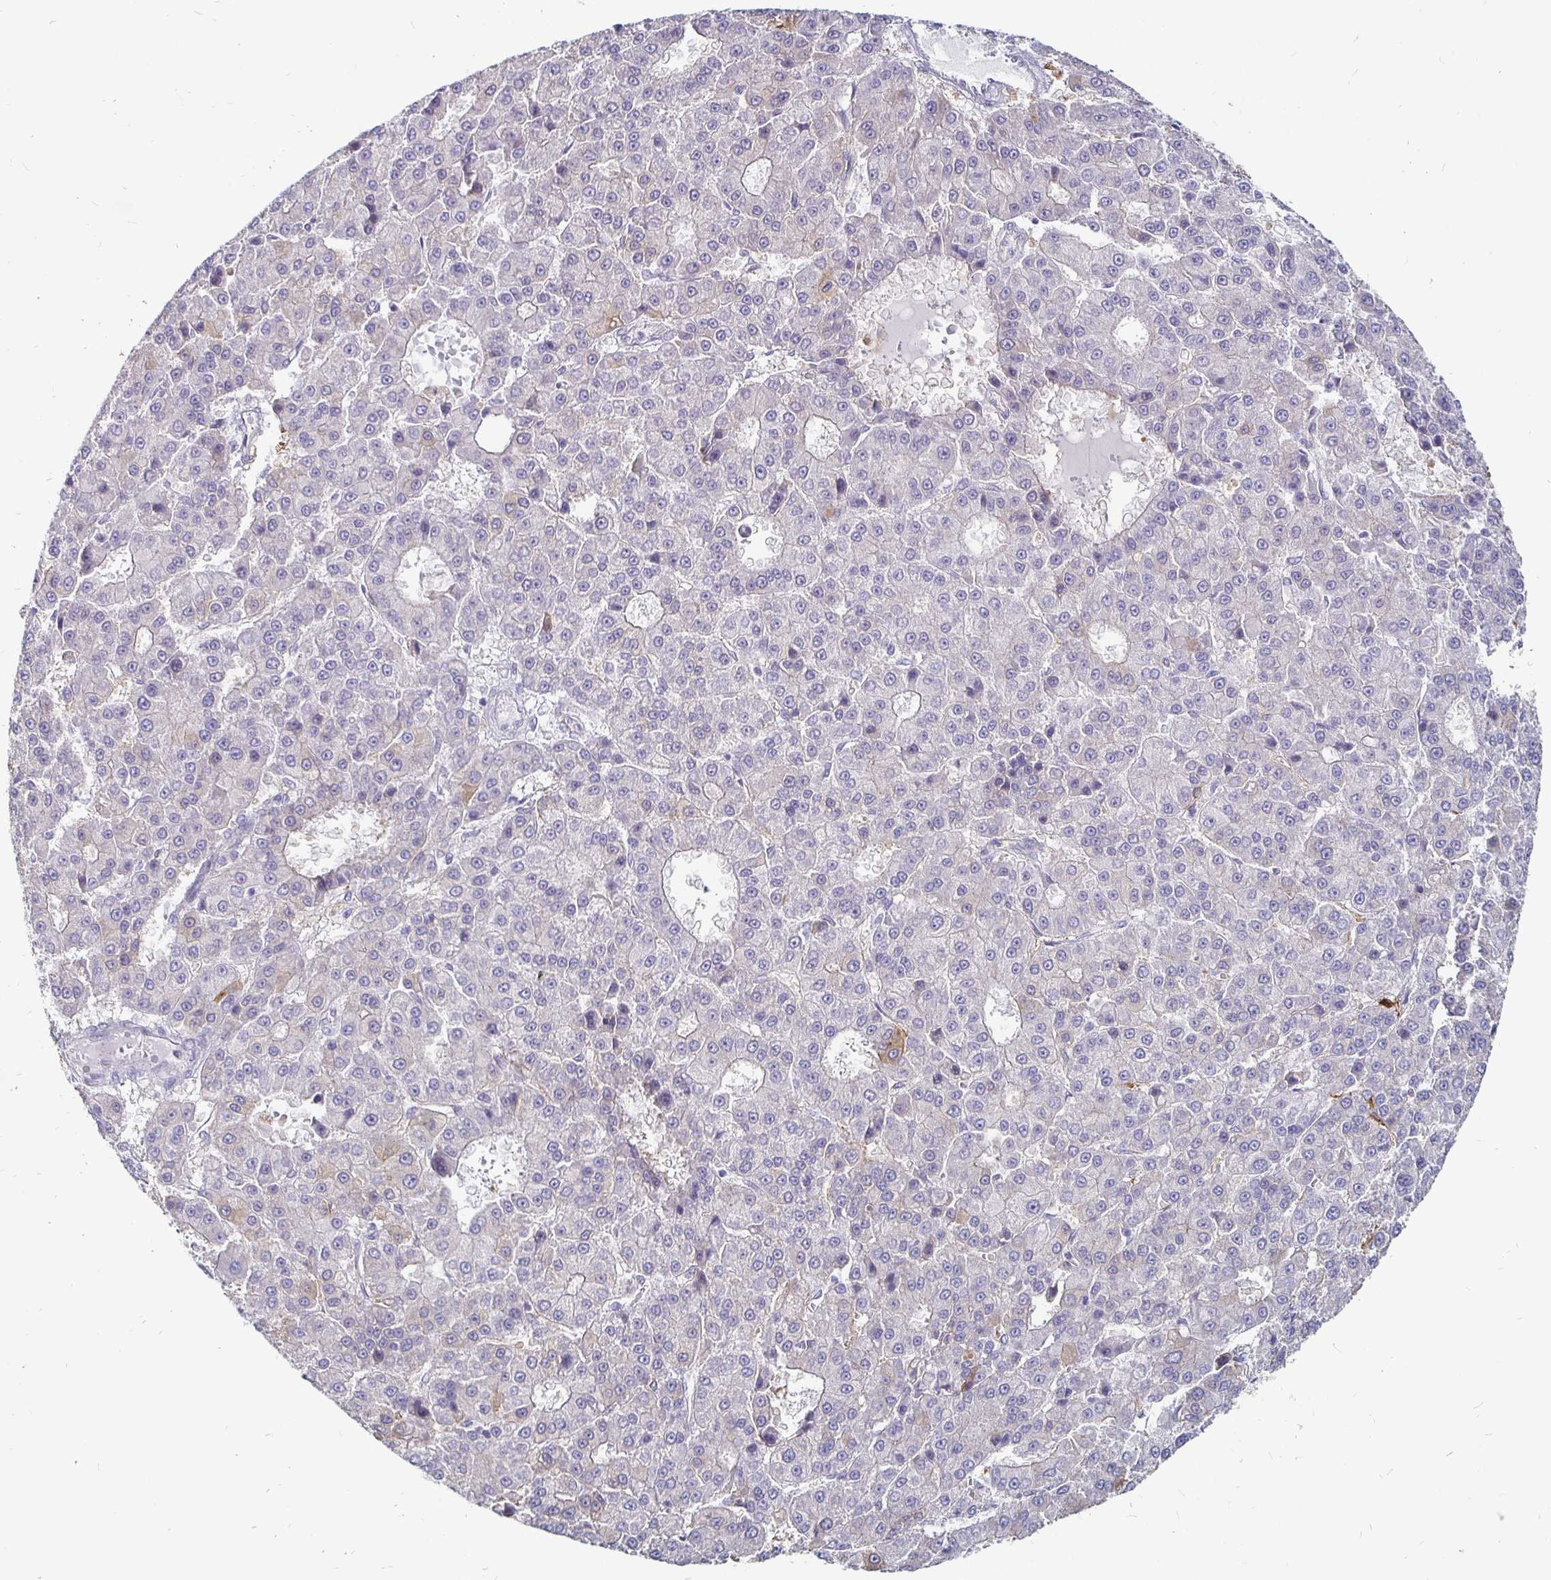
{"staining": {"intensity": "moderate", "quantity": "<25%", "location": "cytoplasmic/membranous"}, "tissue": "liver cancer", "cell_type": "Tumor cells", "image_type": "cancer", "snomed": [{"axis": "morphology", "description": "Carcinoma, Hepatocellular, NOS"}, {"axis": "topography", "description": "Liver"}], "caption": "Immunohistochemistry (IHC) histopathology image of neoplastic tissue: human liver hepatocellular carcinoma stained using immunohistochemistry (IHC) displays low levels of moderate protein expression localized specifically in the cytoplasmic/membranous of tumor cells, appearing as a cytoplasmic/membranous brown color.", "gene": "CCDC85A", "patient": {"sex": "male", "age": 70}}